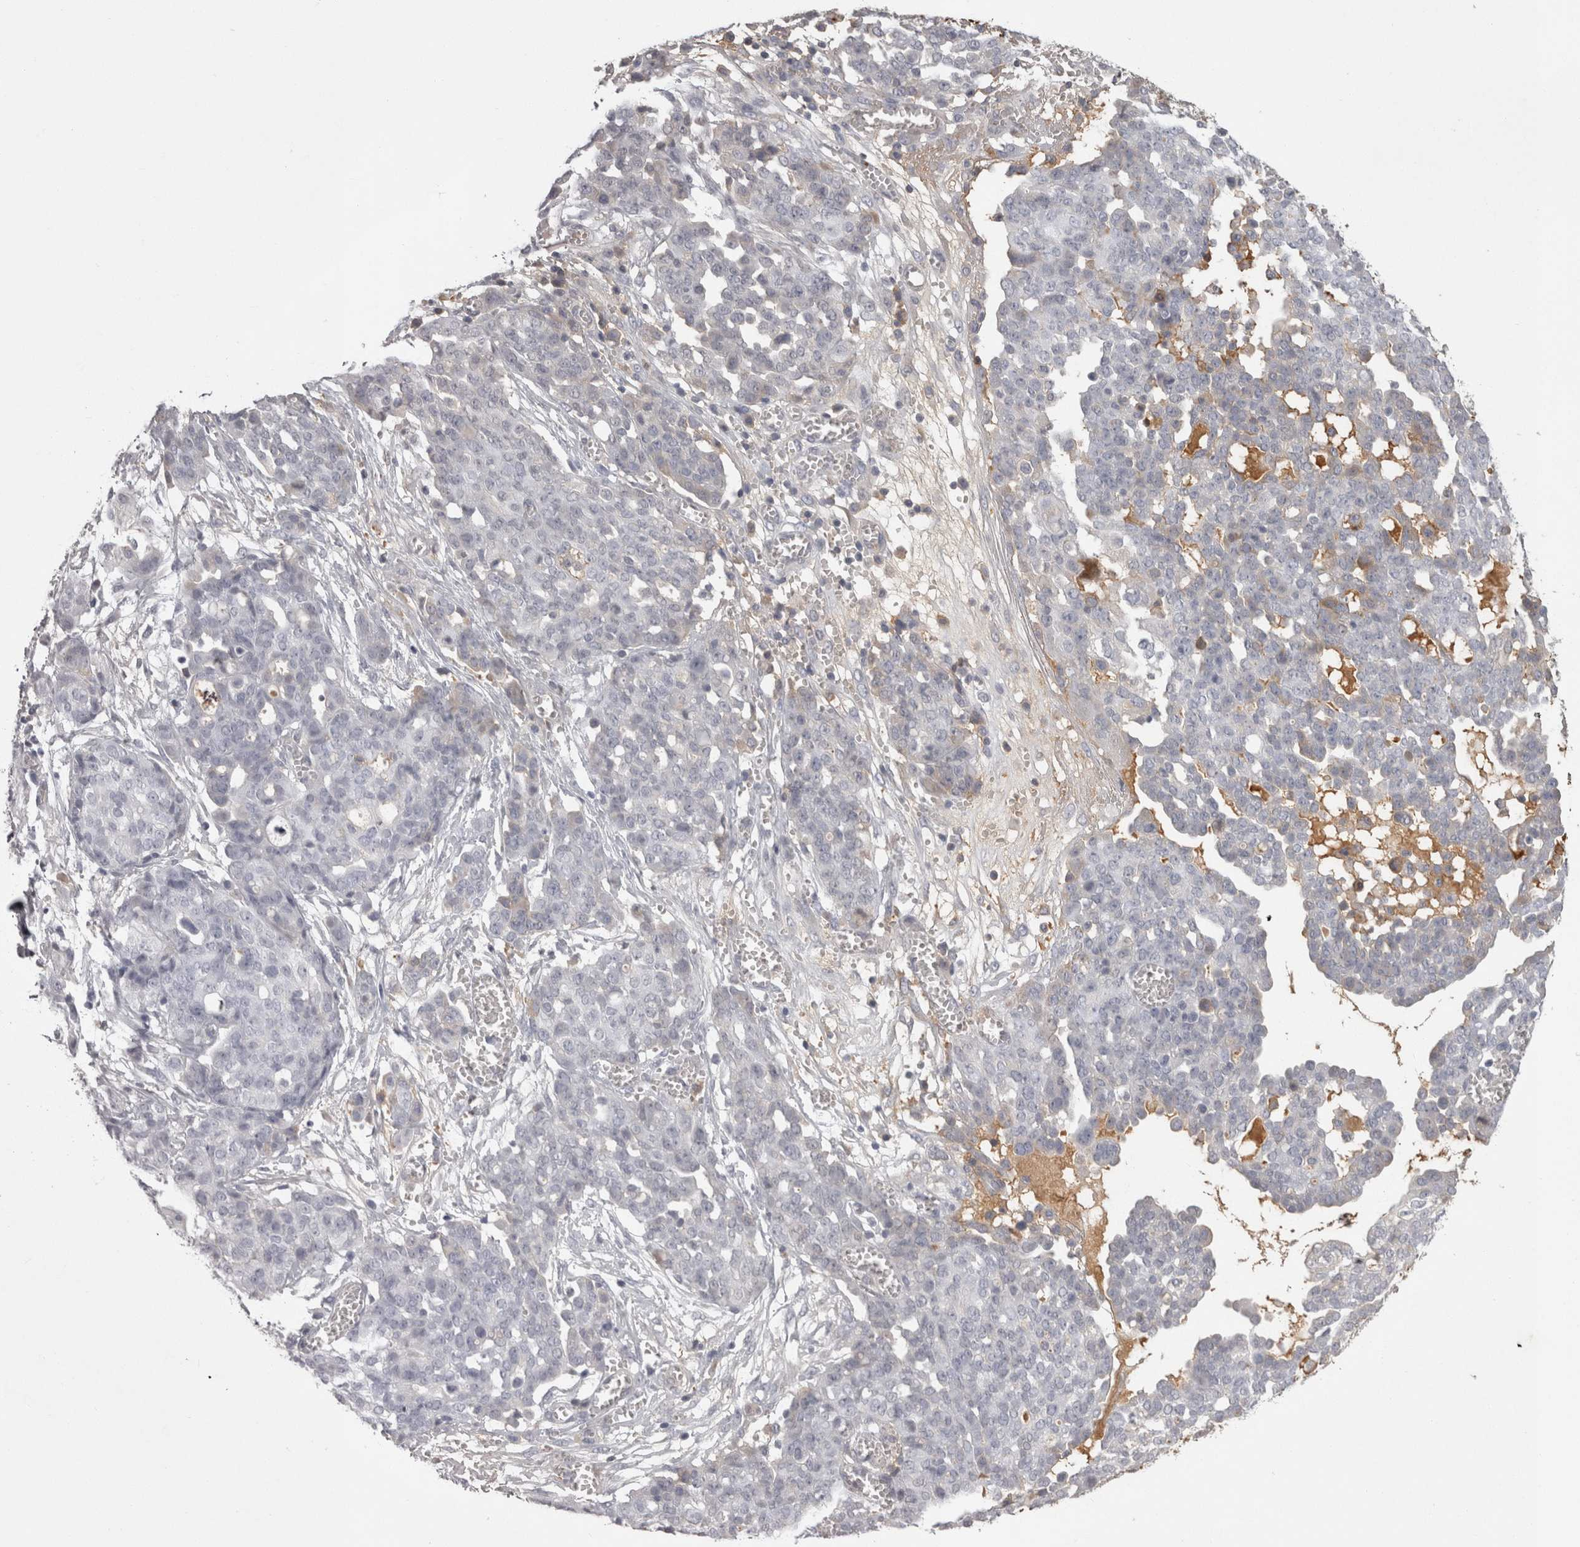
{"staining": {"intensity": "negative", "quantity": "none", "location": "none"}, "tissue": "ovarian cancer", "cell_type": "Tumor cells", "image_type": "cancer", "snomed": [{"axis": "morphology", "description": "Cystadenocarcinoma, serous, NOS"}, {"axis": "topography", "description": "Soft tissue"}, {"axis": "topography", "description": "Ovary"}], "caption": "IHC photomicrograph of neoplastic tissue: human serous cystadenocarcinoma (ovarian) stained with DAB exhibits no significant protein expression in tumor cells.", "gene": "SAA4", "patient": {"sex": "female", "age": 57}}